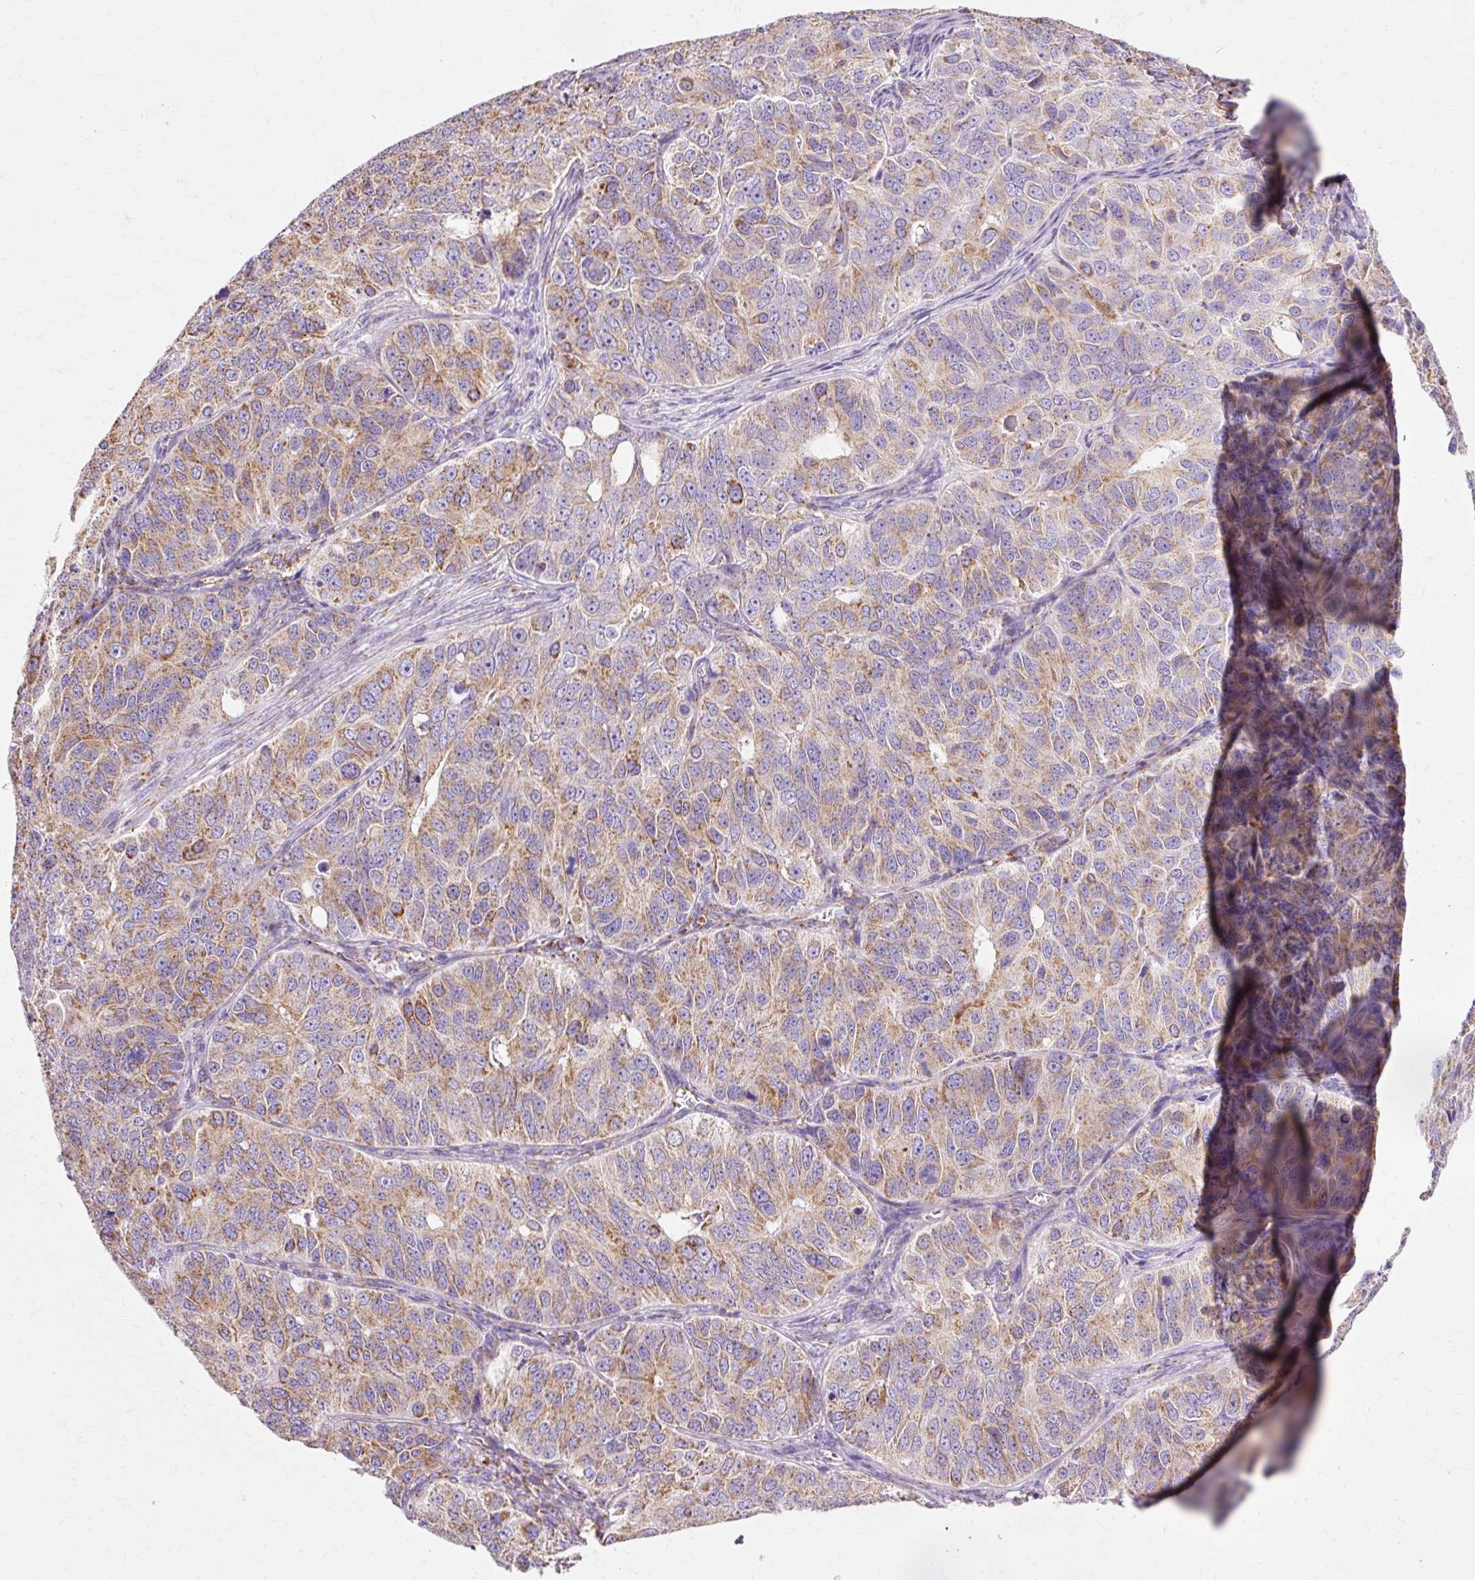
{"staining": {"intensity": "moderate", "quantity": ">75%", "location": "cytoplasmic/membranous"}, "tissue": "ovarian cancer", "cell_type": "Tumor cells", "image_type": "cancer", "snomed": [{"axis": "morphology", "description": "Carcinoma, endometroid"}, {"axis": "topography", "description": "Ovary"}], "caption": "This micrograph reveals ovarian endometroid carcinoma stained with immunohistochemistry to label a protein in brown. The cytoplasmic/membranous of tumor cells show moderate positivity for the protein. Nuclei are counter-stained blue.", "gene": "ATP5PO", "patient": {"sex": "female", "age": 51}}